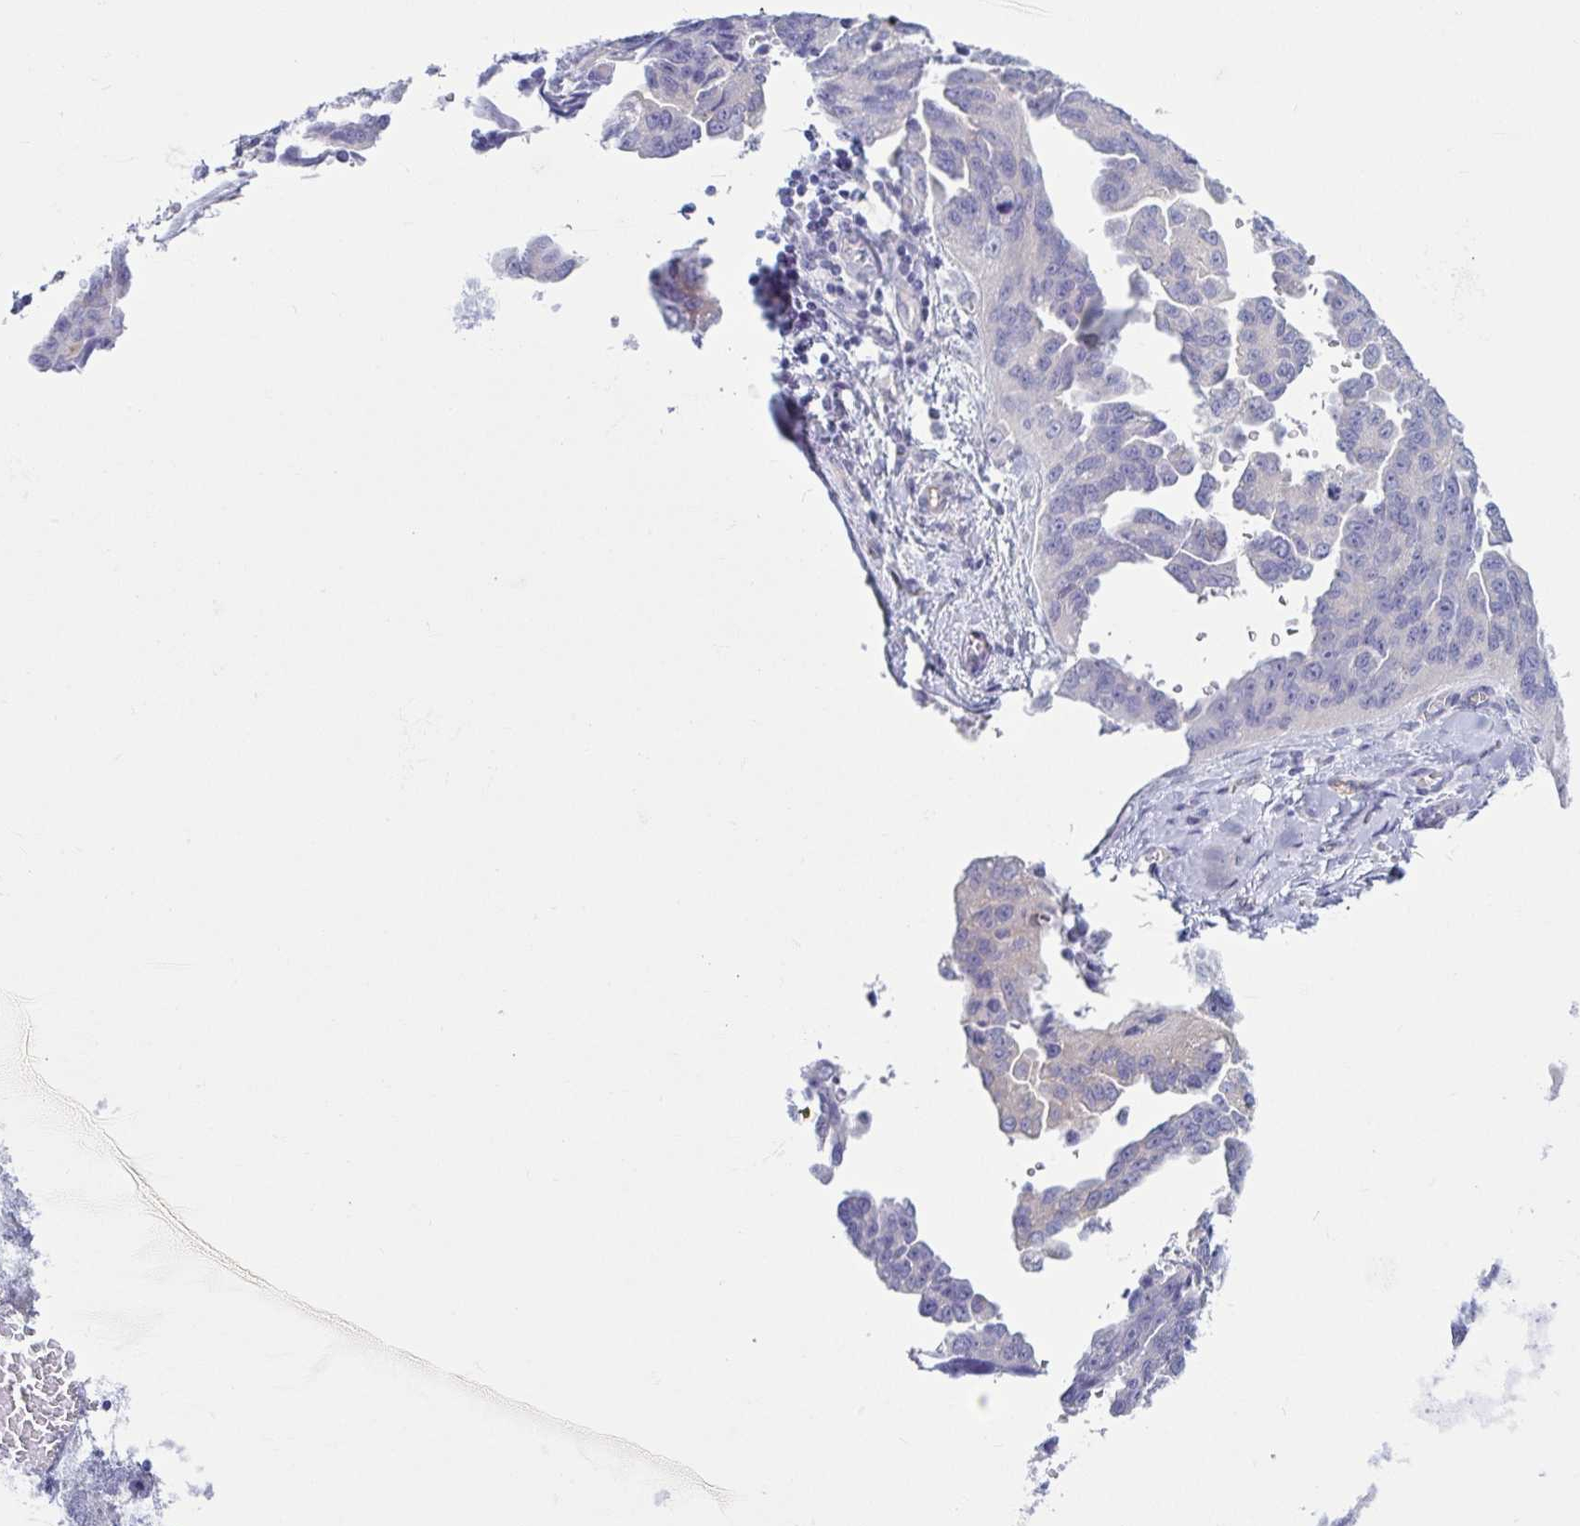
{"staining": {"intensity": "negative", "quantity": "none", "location": "none"}, "tissue": "ovarian cancer", "cell_type": "Tumor cells", "image_type": "cancer", "snomed": [{"axis": "morphology", "description": "Cystadenocarcinoma, serous, NOS"}, {"axis": "topography", "description": "Ovary"}], "caption": "Immunohistochemical staining of human ovarian cancer demonstrates no significant staining in tumor cells.", "gene": "TNNI2", "patient": {"sex": "female", "age": 75}}